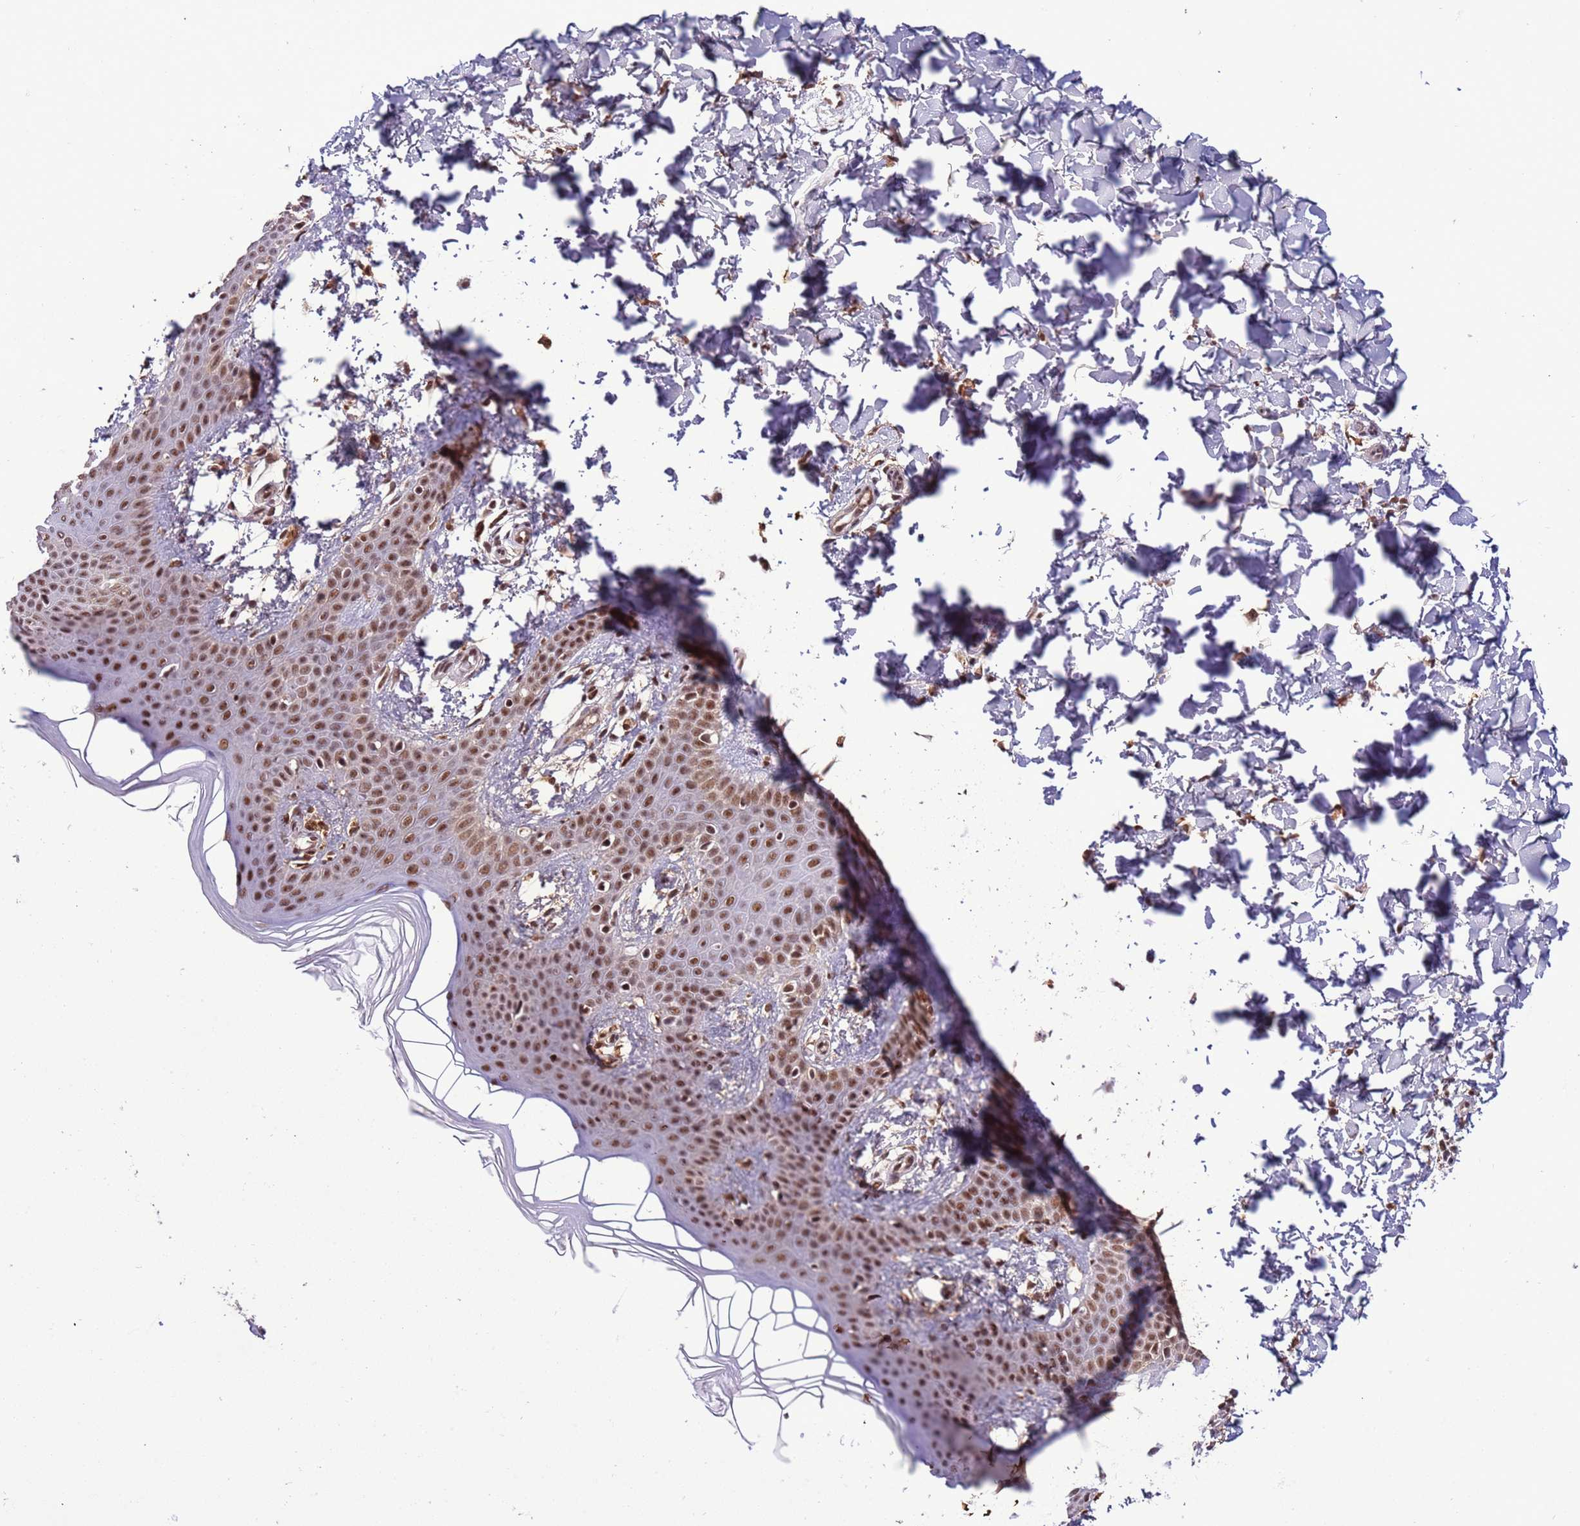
{"staining": {"intensity": "strong", "quantity": ">75%", "location": "nuclear"}, "tissue": "skin", "cell_type": "Fibroblasts", "image_type": "normal", "snomed": [{"axis": "morphology", "description": "Normal tissue, NOS"}, {"axis": "topography", "description": "Skin"}], "caption": "Immunohistochemistry (IHC) (DAB (3,3'-diaminobenzidine)) staining of normal skin demonstrates strong nuclear protein positivity in approximately >75% of fibroblasts. The protein of interest is shown in brown color, while the nuclei are stained blue.", "gene": "SRRT", "patient": {"sex": "male", "age": 36}}